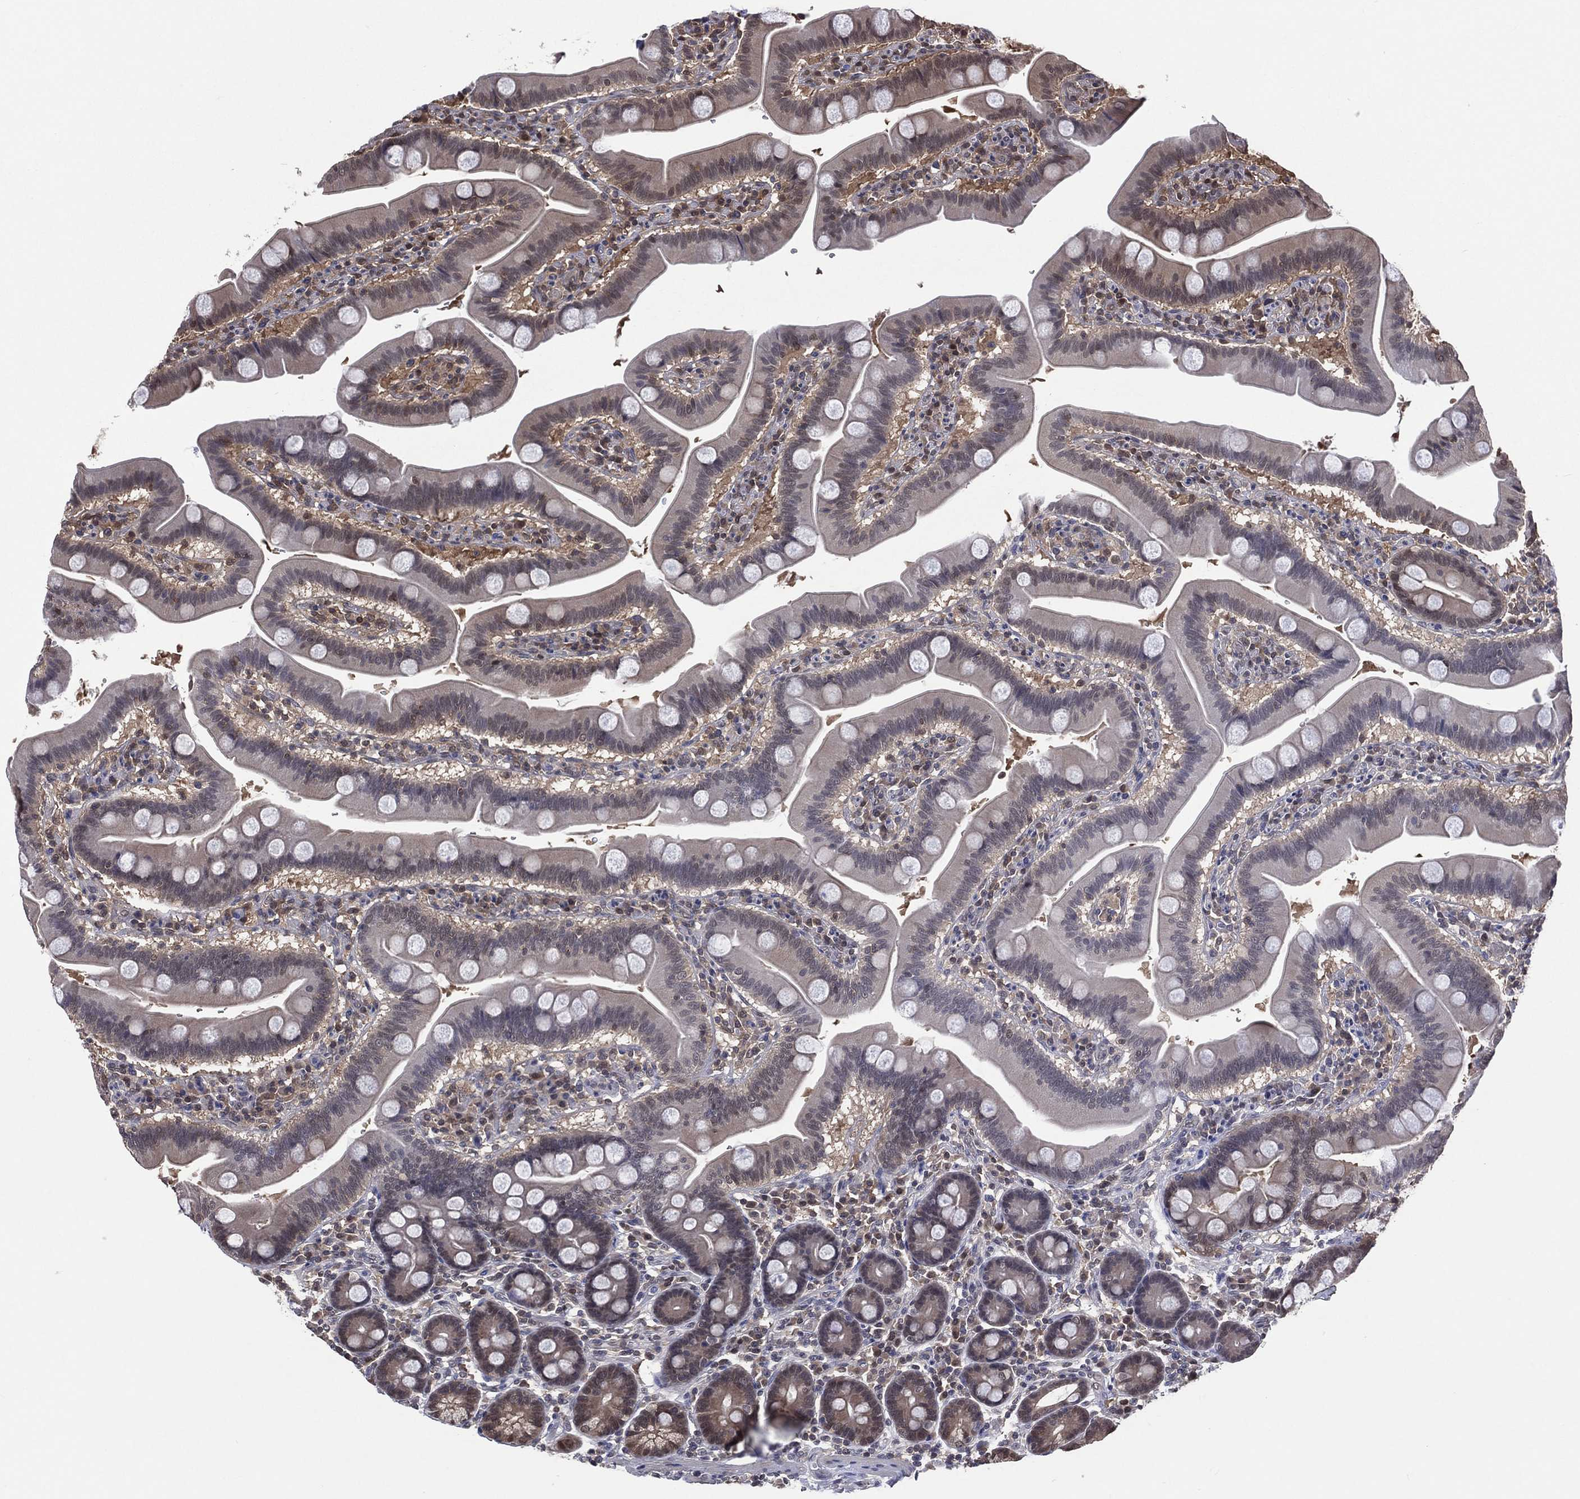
{"staining": {"intensity": "moderate", "quantity": "<25%", "location": "cytoplasmic/membranous"}, "tissue": "duodenum", "cell_type": "Glandular cells", "image_type": "normal", "snomed": [{"axis": "morphology", "description": "Normal tissue, NOS"}, {"axis": "topography", "description": "Duodenum"}], "caption": "Immunohistochemical staining of benign duodenum shows <25% levels of moderate cytoplasmic/membranous protein expression in about <25% of glandular cells.", "gene": "MTAP", "patient": {"sex": "male", "age": 59}}